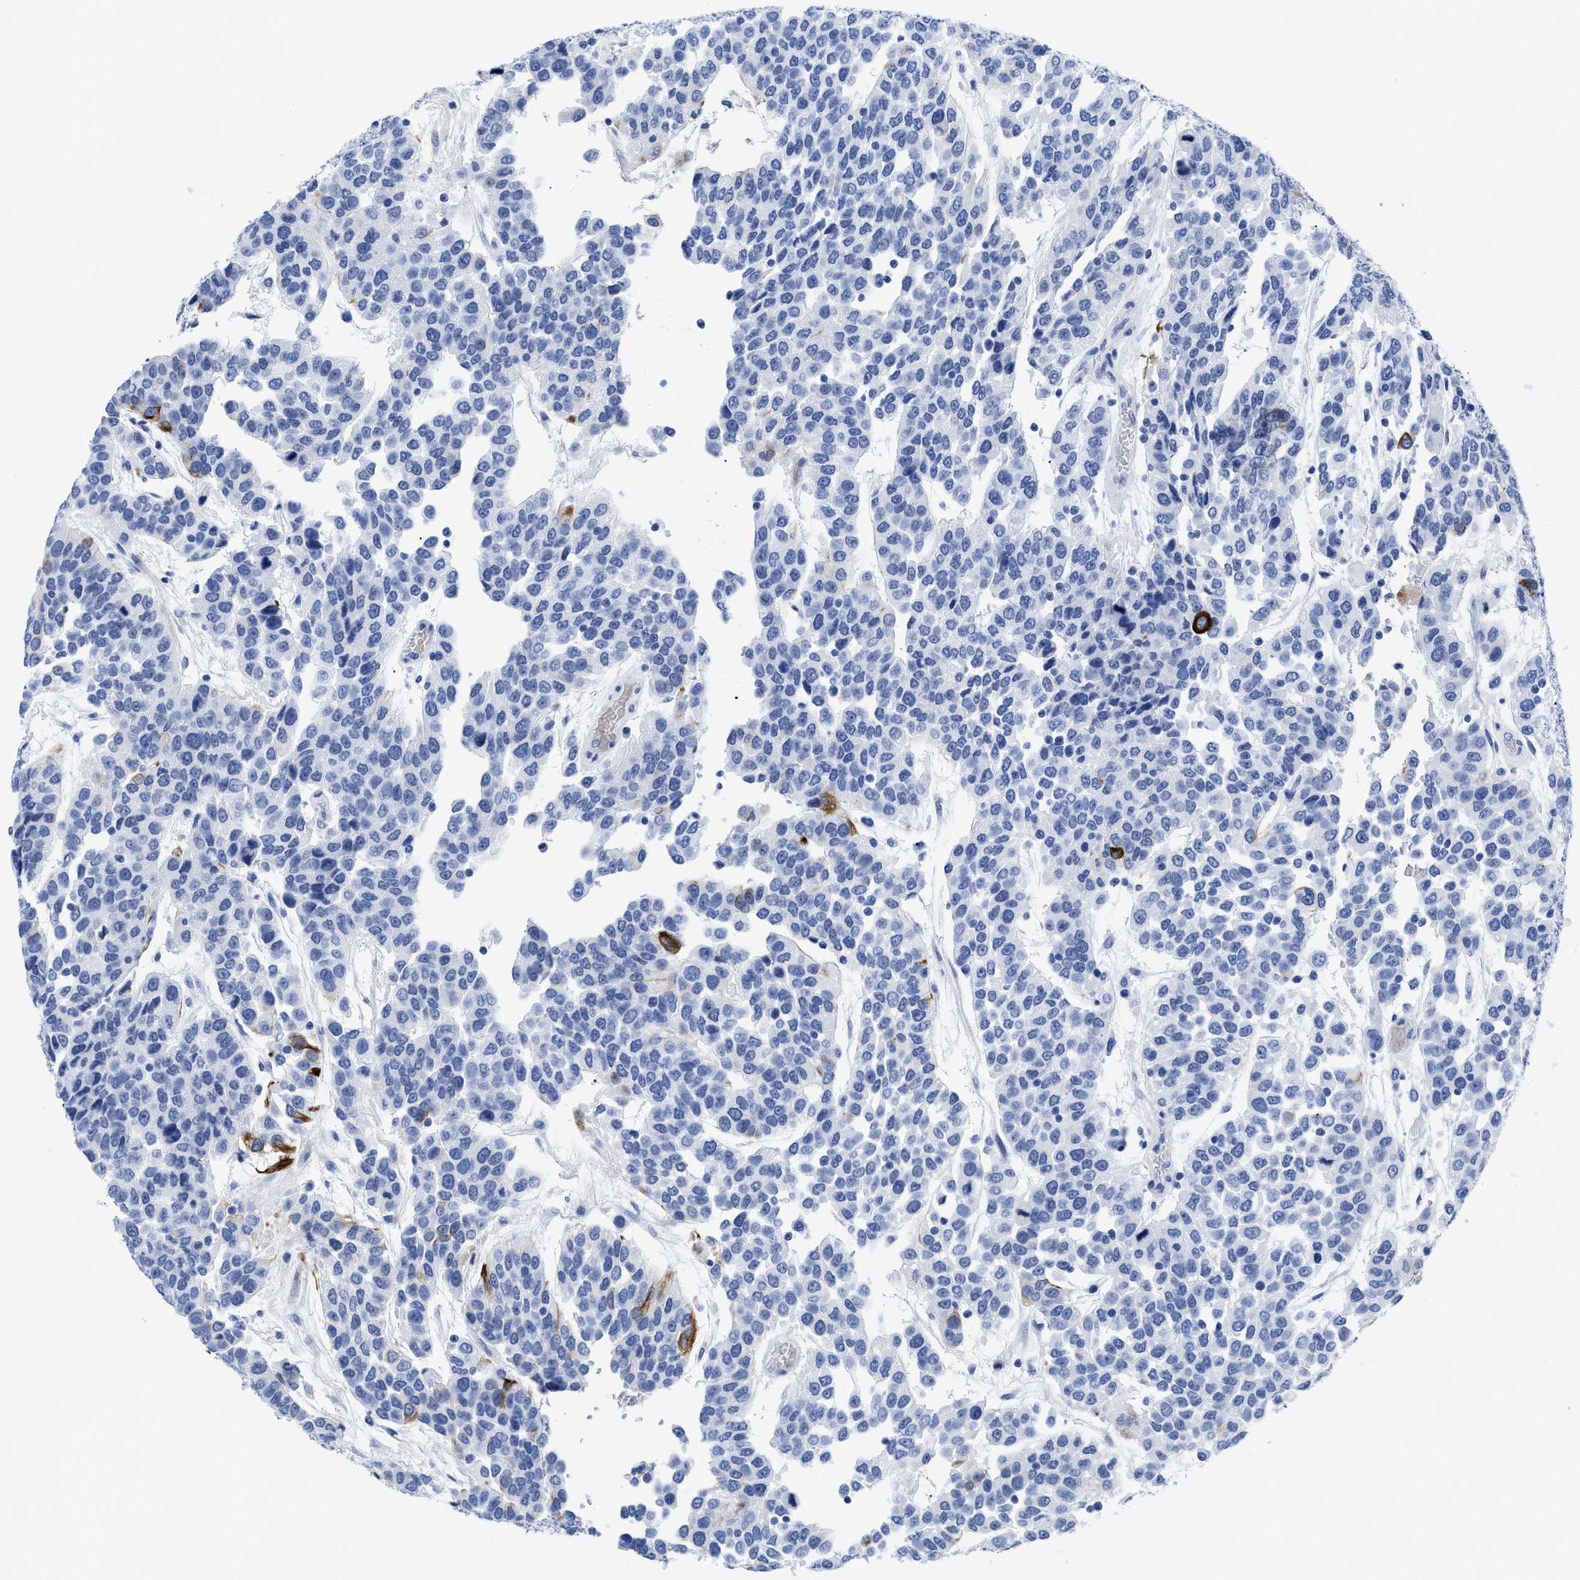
{"staining": {"intensity": "strong", "quantity": "<25%", "location": "cytoplasmic/membranous"}, "tissue": "urothelial cancer", "cell_type": "Tumor cells", "image_type": "cancer", "snomed": [{"axis": "morphology", "description": "Urothelial carcinoma, High grade"}, {"axis": "topography", "description": "Urinary bladder"}], "caption": "Strong cytoplasmic/membranous positivity for a protein is identified in about <25% of tumor cells of urothelial carcinoma (high-grade) using immunohistochemistry.", "gene": "DUSP26", "patient": {"sex": "female", "age": 80}}